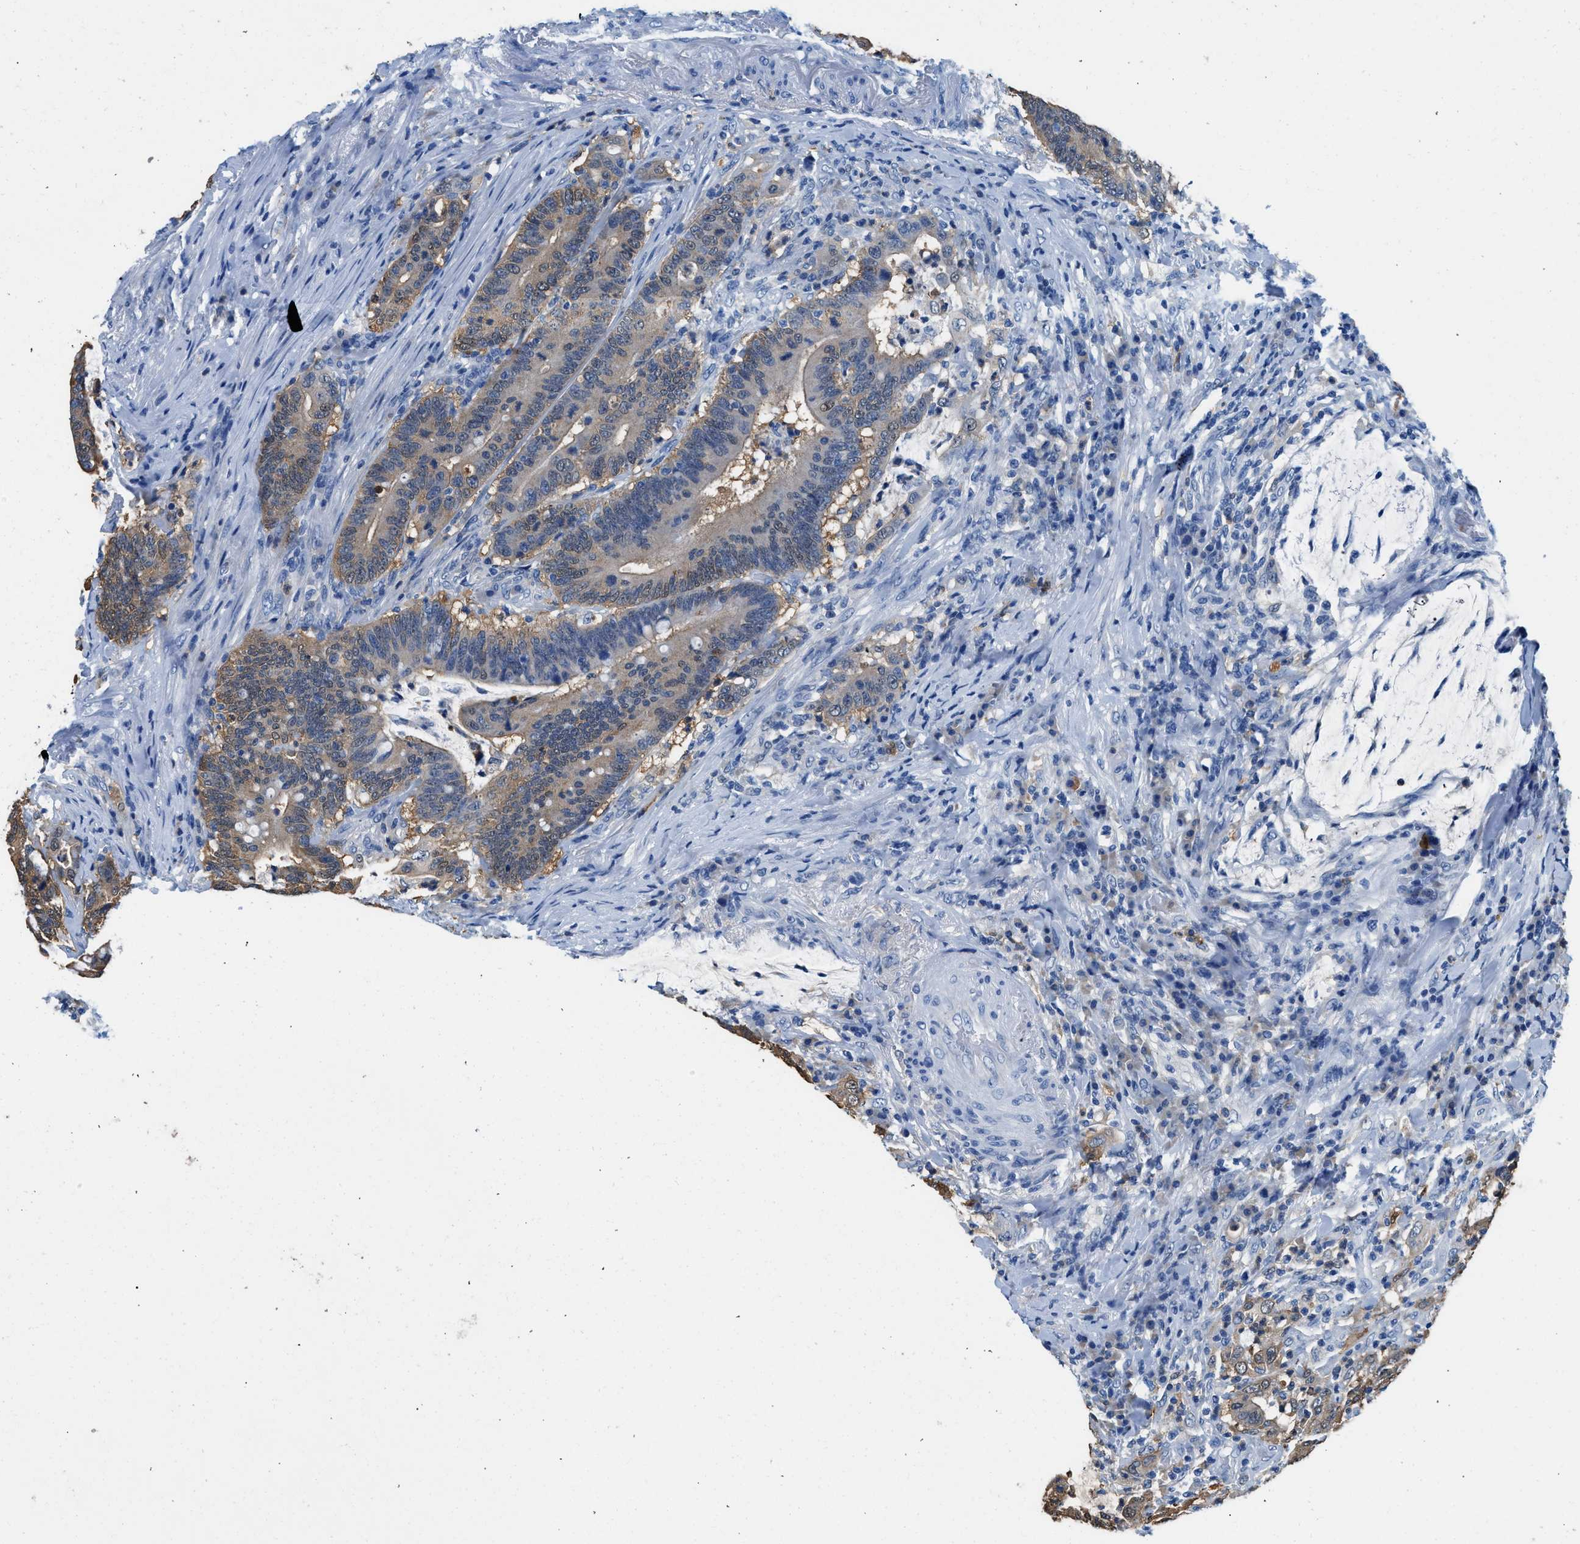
{"staining": {"intensity": "weak", "quantity": "<25%", "location": "cytoplasmic/membranous"}, "tissue": "colorectal cancer", "cell_type": "Tumor cells", "image_type": "cancer", "snomed": [{"axis": "morphology", "description": "Normal tissue, NOS"}, {"axis": "morphology", "description": "Adenocarcinoma, NOS"}, {"axis": "topography", "description": "Colon"}], "caption": "Colorectal cancer was stained to show a protein in brown. There is no significant positivity in tumor cells.", "gene": "FADS6", "patient": {"sex": "female", "age": 66}}